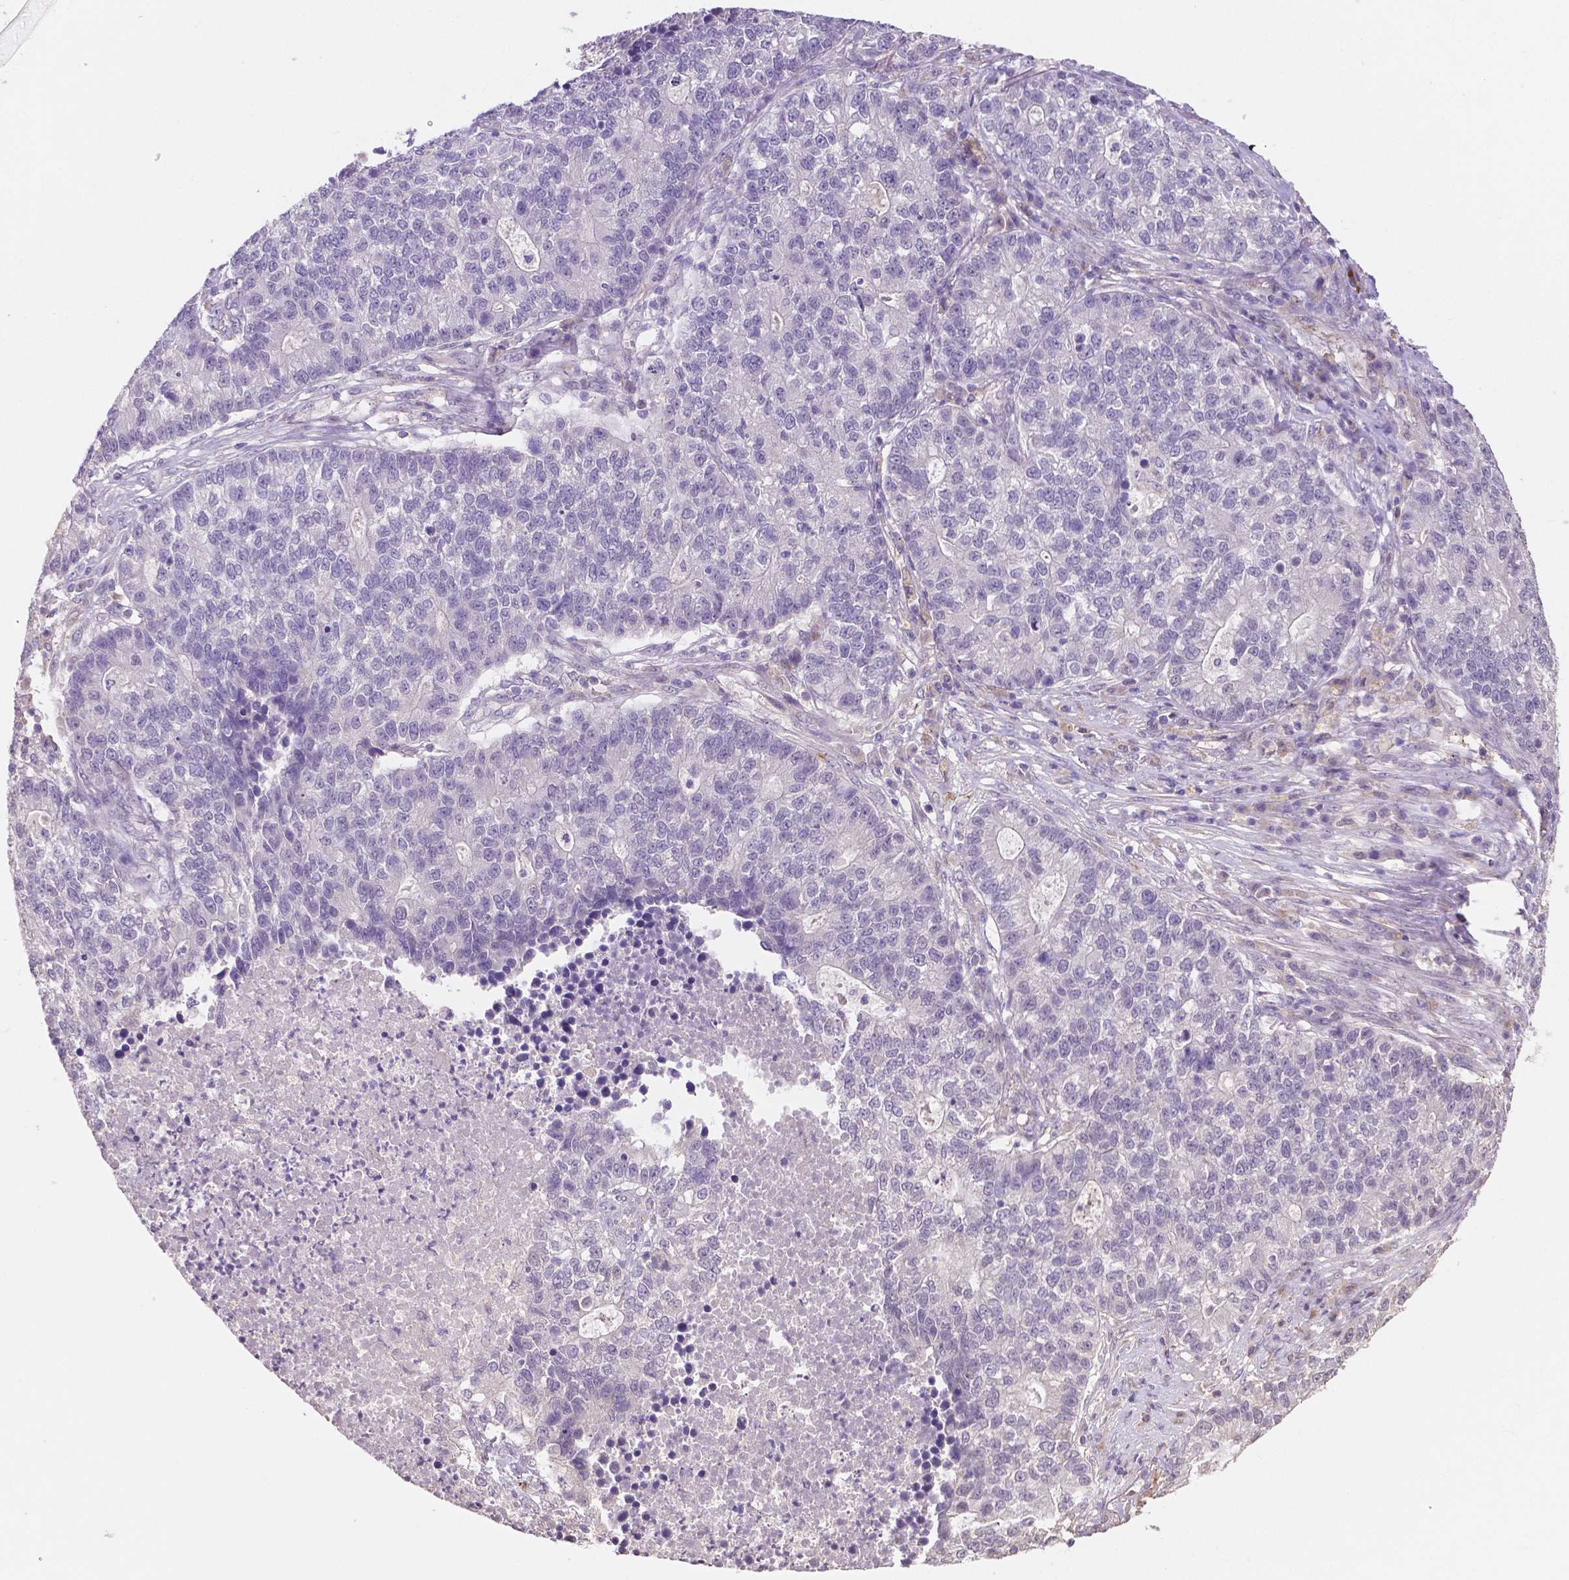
{"staining": {"intensity": "negative", "quantity": "none", "location": "none"}, "tissue": "lung cancer", "cell_type": "Tumor cells", "image_type": "cancer", "snomed": [{"axis": "morphology", "description": "Adenocarcinoma, NOS"}, {"axis": "topography", "description": "Lung"}], "caption": "IHC of human lung cancer exhibits no positivity in tumor cells.", "gene": "ELAVL2", "patient": {"sex": "male", "age": 57}}